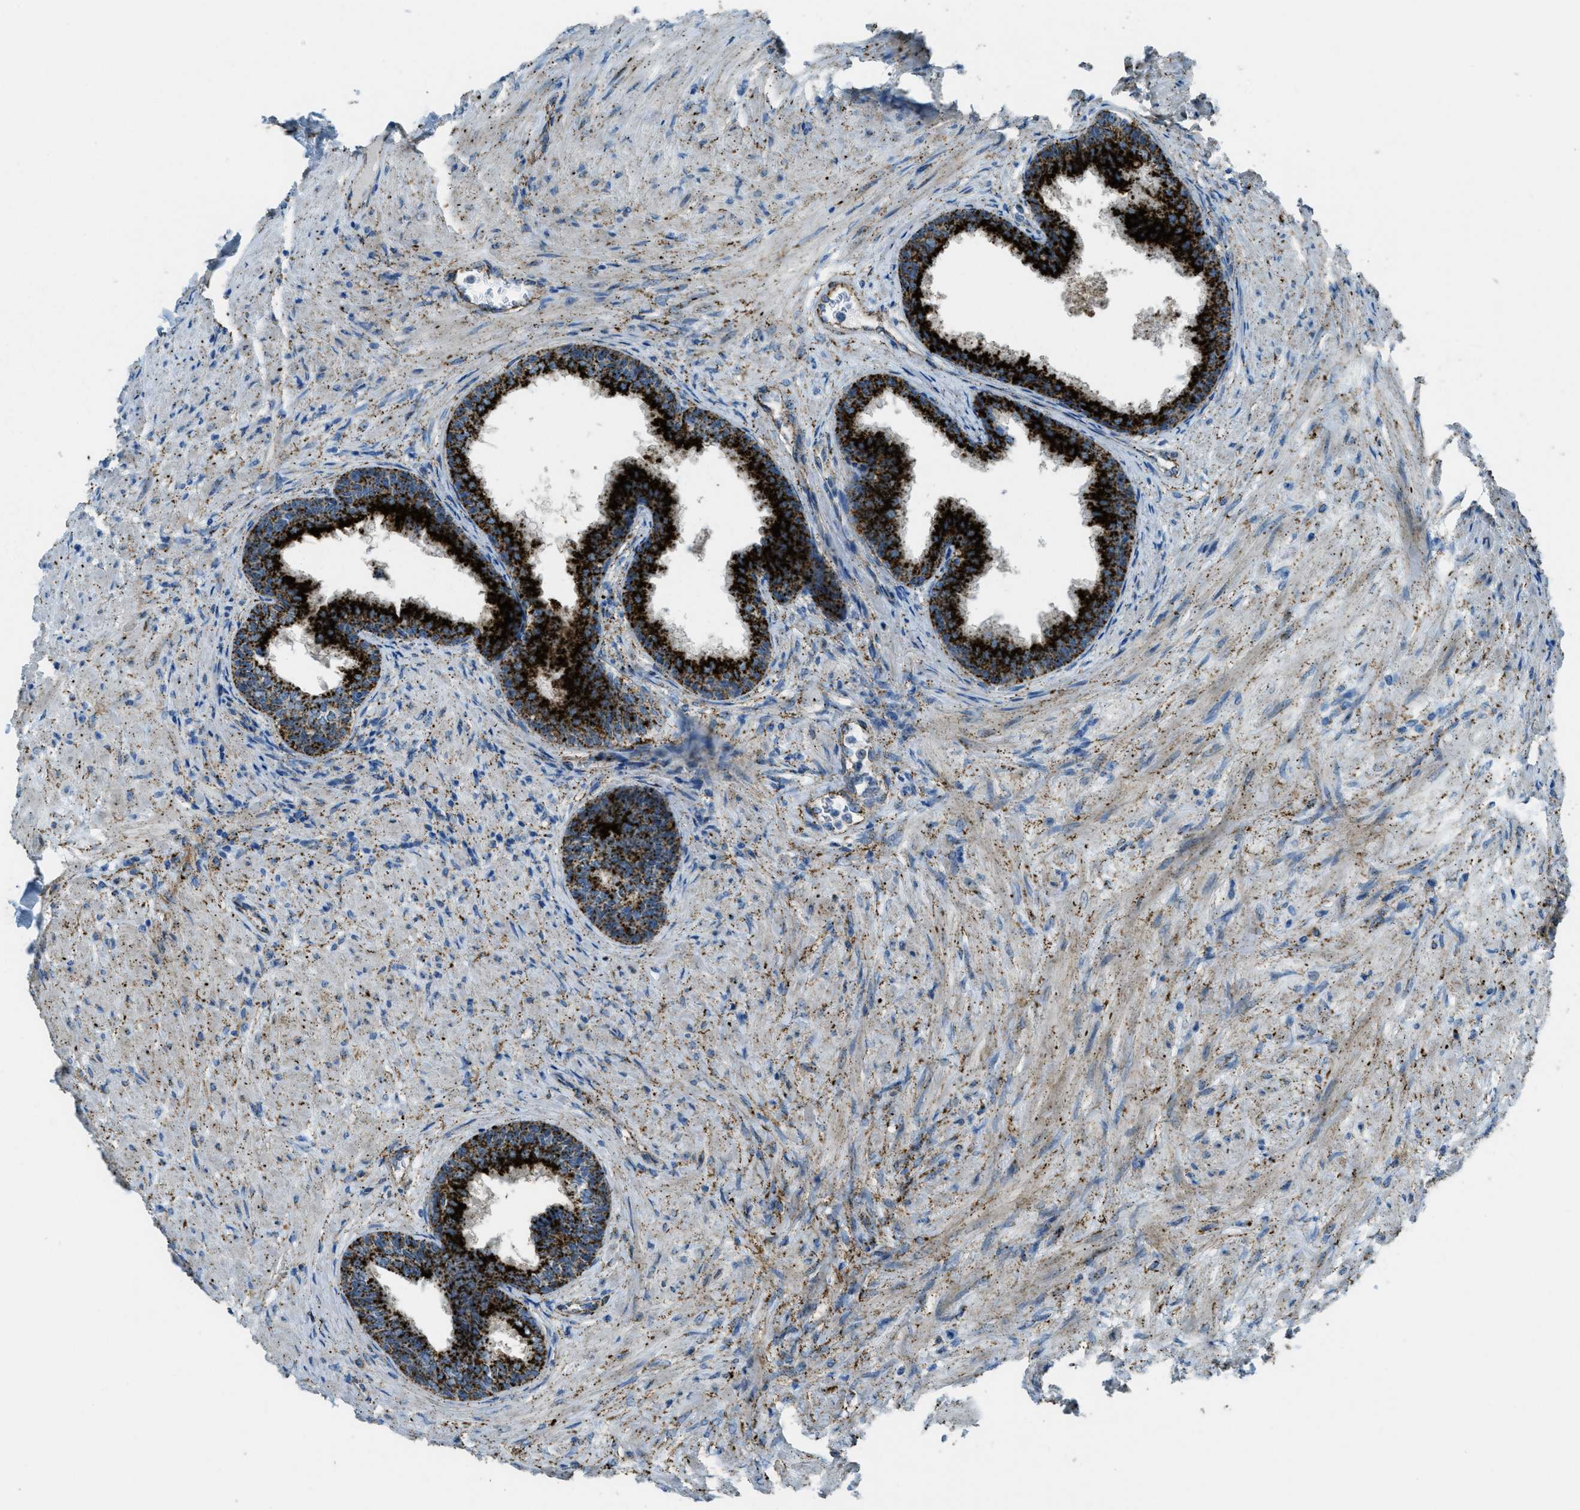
{"staining": {"intensity": "strong", "quantity": ">75%", "location": "cytoplasmic/membranous"}, "tissue": "prostate", "cell_type": "Glandular cells", "image_type": "normal", "snomed": [{"axis": "morphology", "description": "Normal tissue, NOS"}, {"axis": "topography", "description": "Prostate"}], "caption": "IHC photomicrograph of normal prostate: human prostate stained using IHC exhibits high levels of strong protein expression localized specifically in the cytoplasmic/membranous of glandular cells, appearing as a cytoplasmic/membranous brown color.", "gene": "SCARB2", "patient": {"sex": "male", "age": 76}}